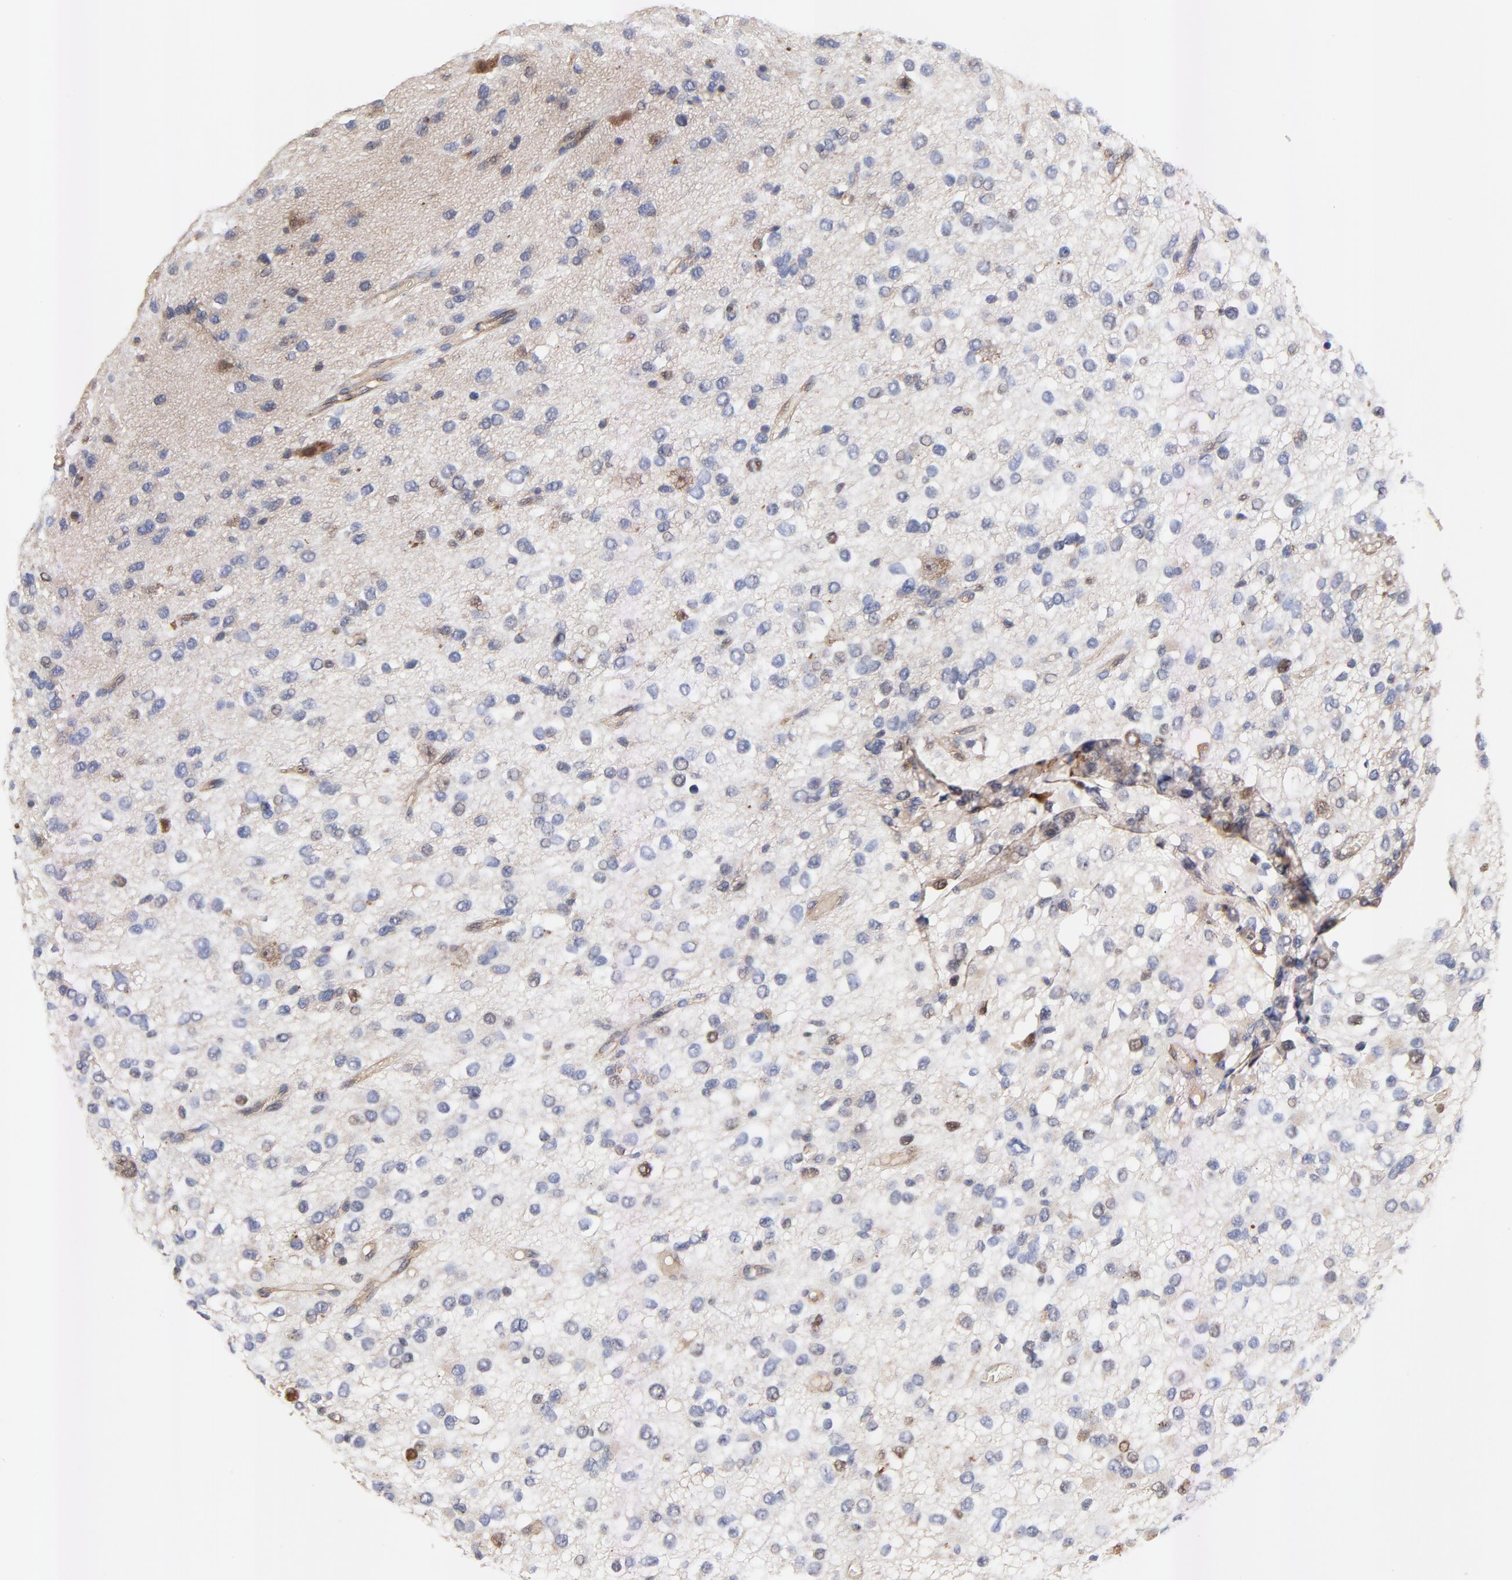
{"staining": {"intensity": "moderate", "quantity": "<25%", "location": "cytoplasmic/membranous"}, "tissue": "glioma", "cell_type": "Tumor cells", "image_type": "cancer", "snomed": [{"axis": "morphology", "description": "Glioma, malignant, Low grade"}, {"axis": "topography", "description": "Brain"}], "caption": "Approximately <25% of tumor cells in malignant low-grade glioma display moderate cytoplasmic/membranous protein staining as visualized by brown immunohistochemical staining.", "gene": "FBXL2", "patient": {"sex": "male", "age": 42}}